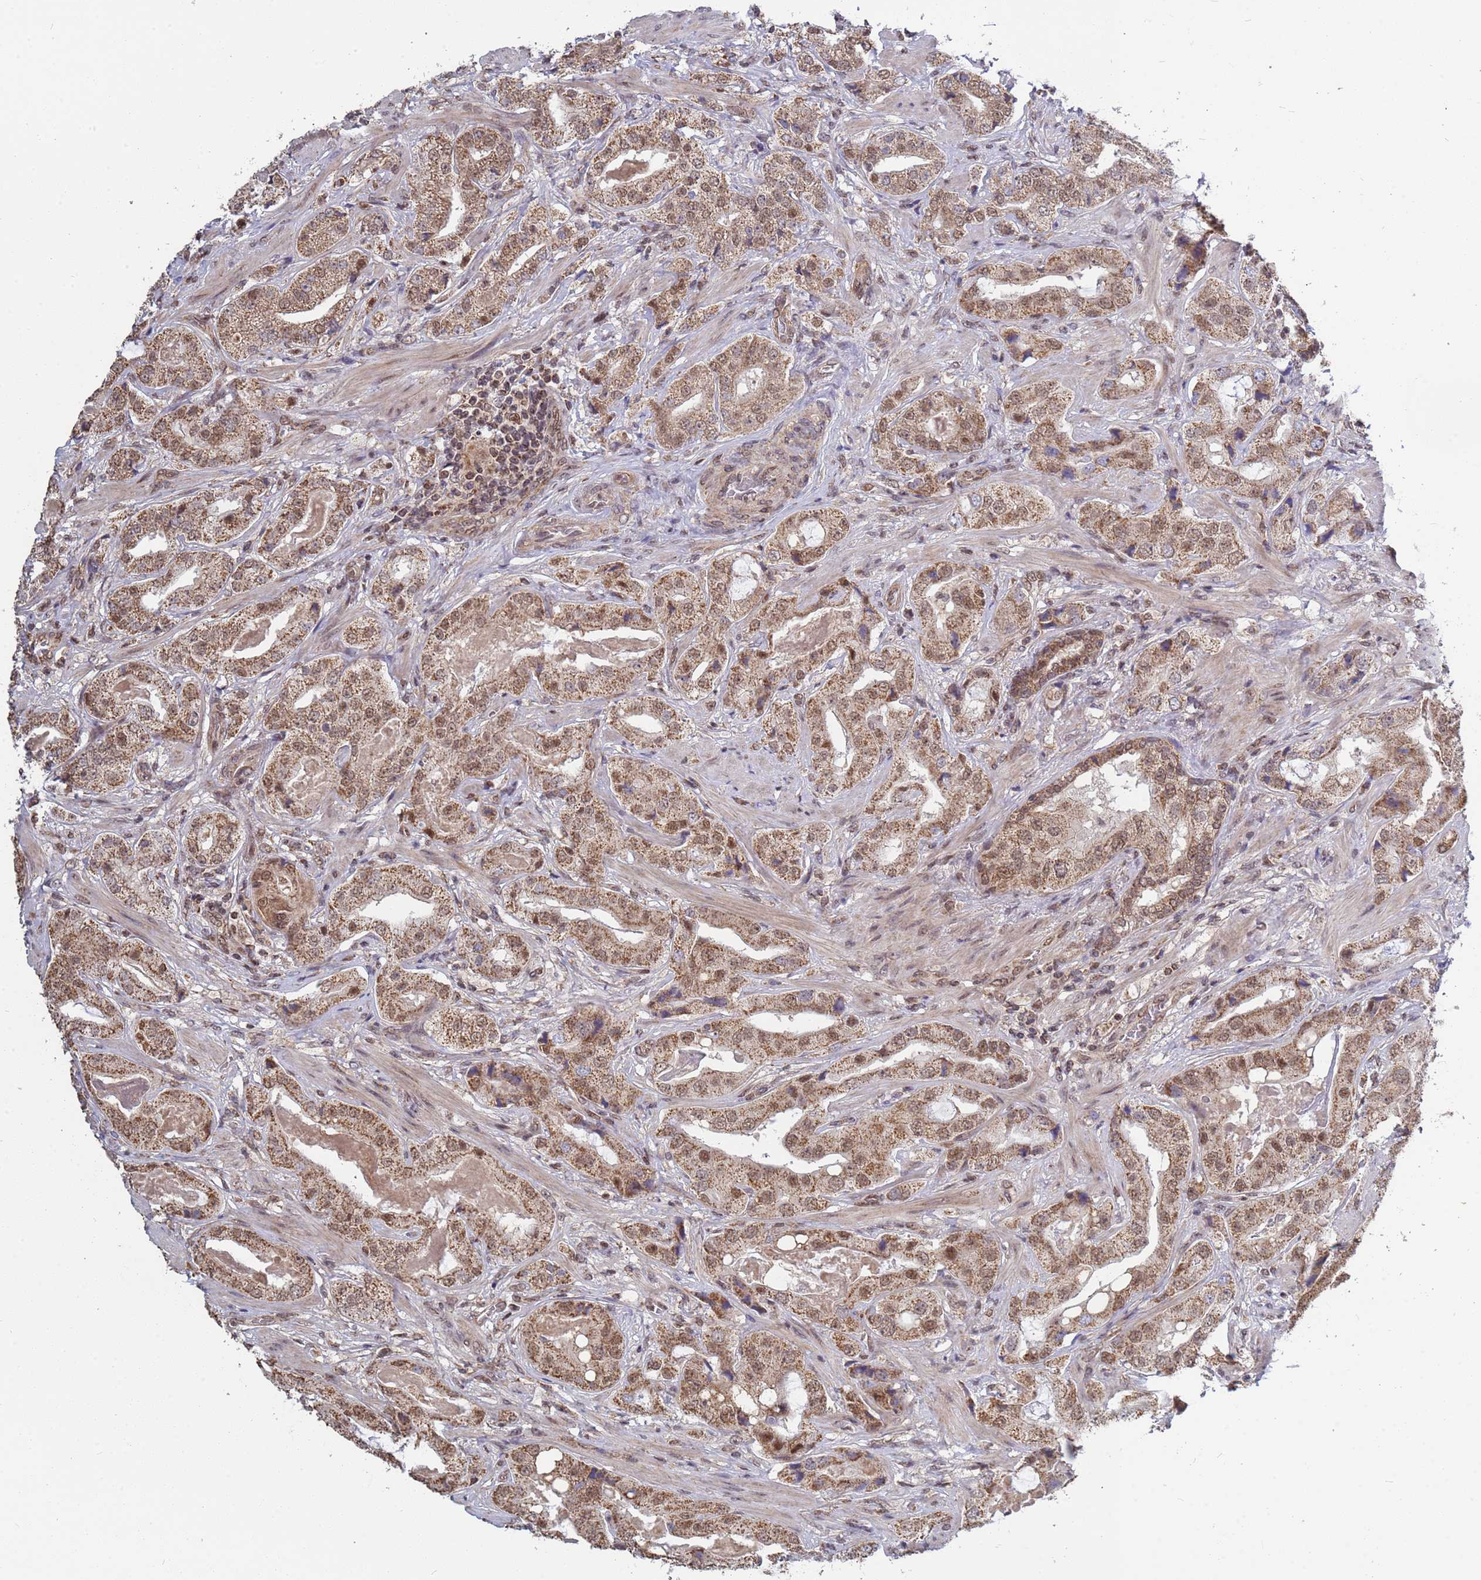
{"staining": {"intensity": "moderate", "quantity": ">75%", "location": "cytoplasmic/membranous,nuclear"}, "tissue": "prostate cancer", "cell_type": "Tumor cells", "image_type": "cancer", "snomed": [{"axis": "morphology", "description": "Adenocarcinoma, High grade"}, {"axis": "topography", "description": "Prostate"}], "caption": "Protein expression by immunohistochemistry (IHC) displays moderate cytoplasmic/membranous and nuclear positivity in about >75% of tumor cells in prostate cancer.", "gene": "DENND2B", "patient": {"sex": "male", "age": 63}}